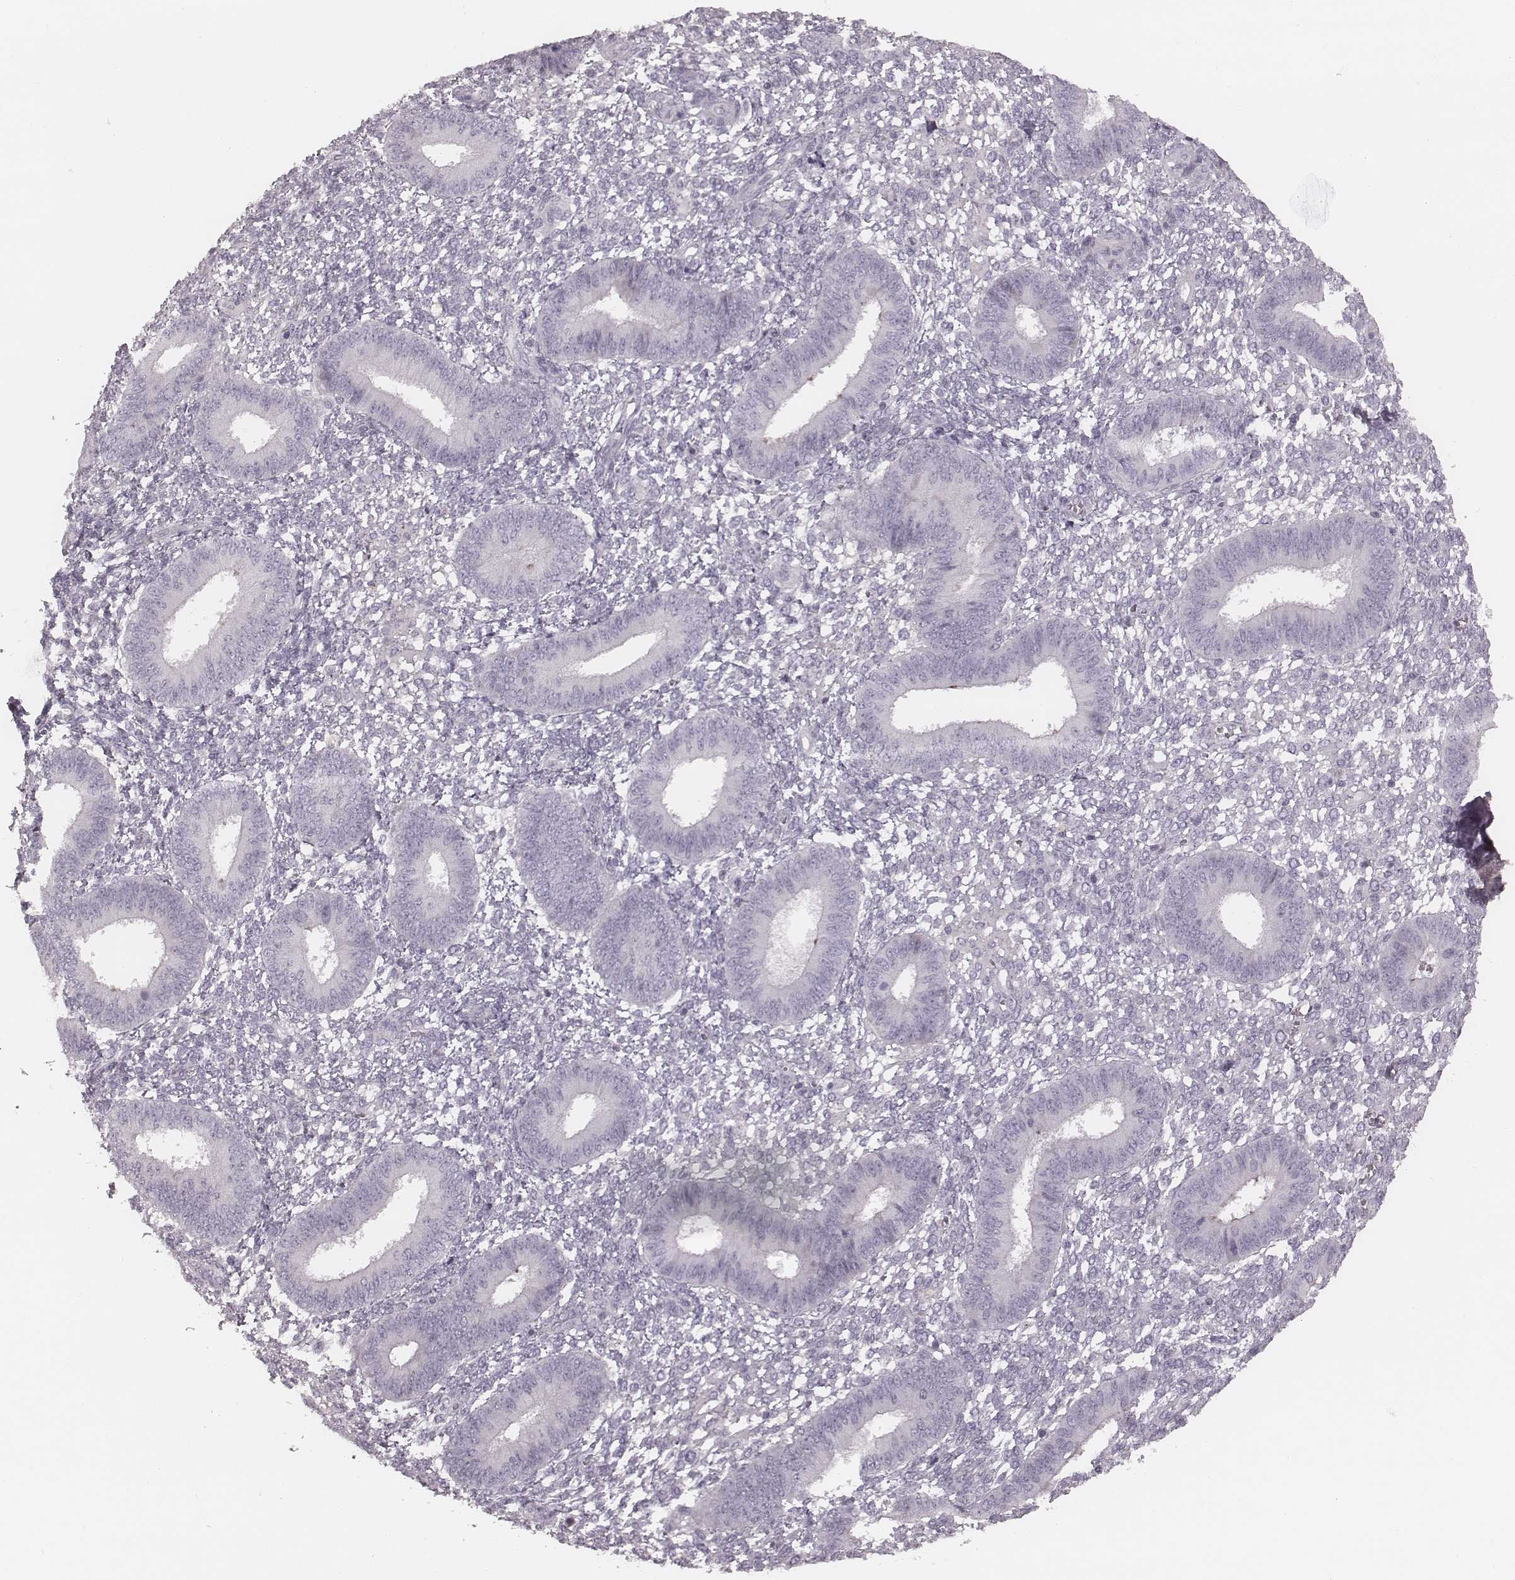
{"staining": {"intensity": "negative", "quantity": "none", "location": "none"}, "tissue": "endometrium", "cell_type": "Cells in endometrial stroma", "image_type": "normal", "snomed": [{"axis": "morphology", "description": "Normal tissue, NOS"}, {"axis": "topography", "description": "Endometrium"}], "caption": "This is an IHC image of benign human endometrium. There is no positivity in cells in endometrial stroma.", "gene": "S100Z", "patient": {"sex": "female", "age": 42}}